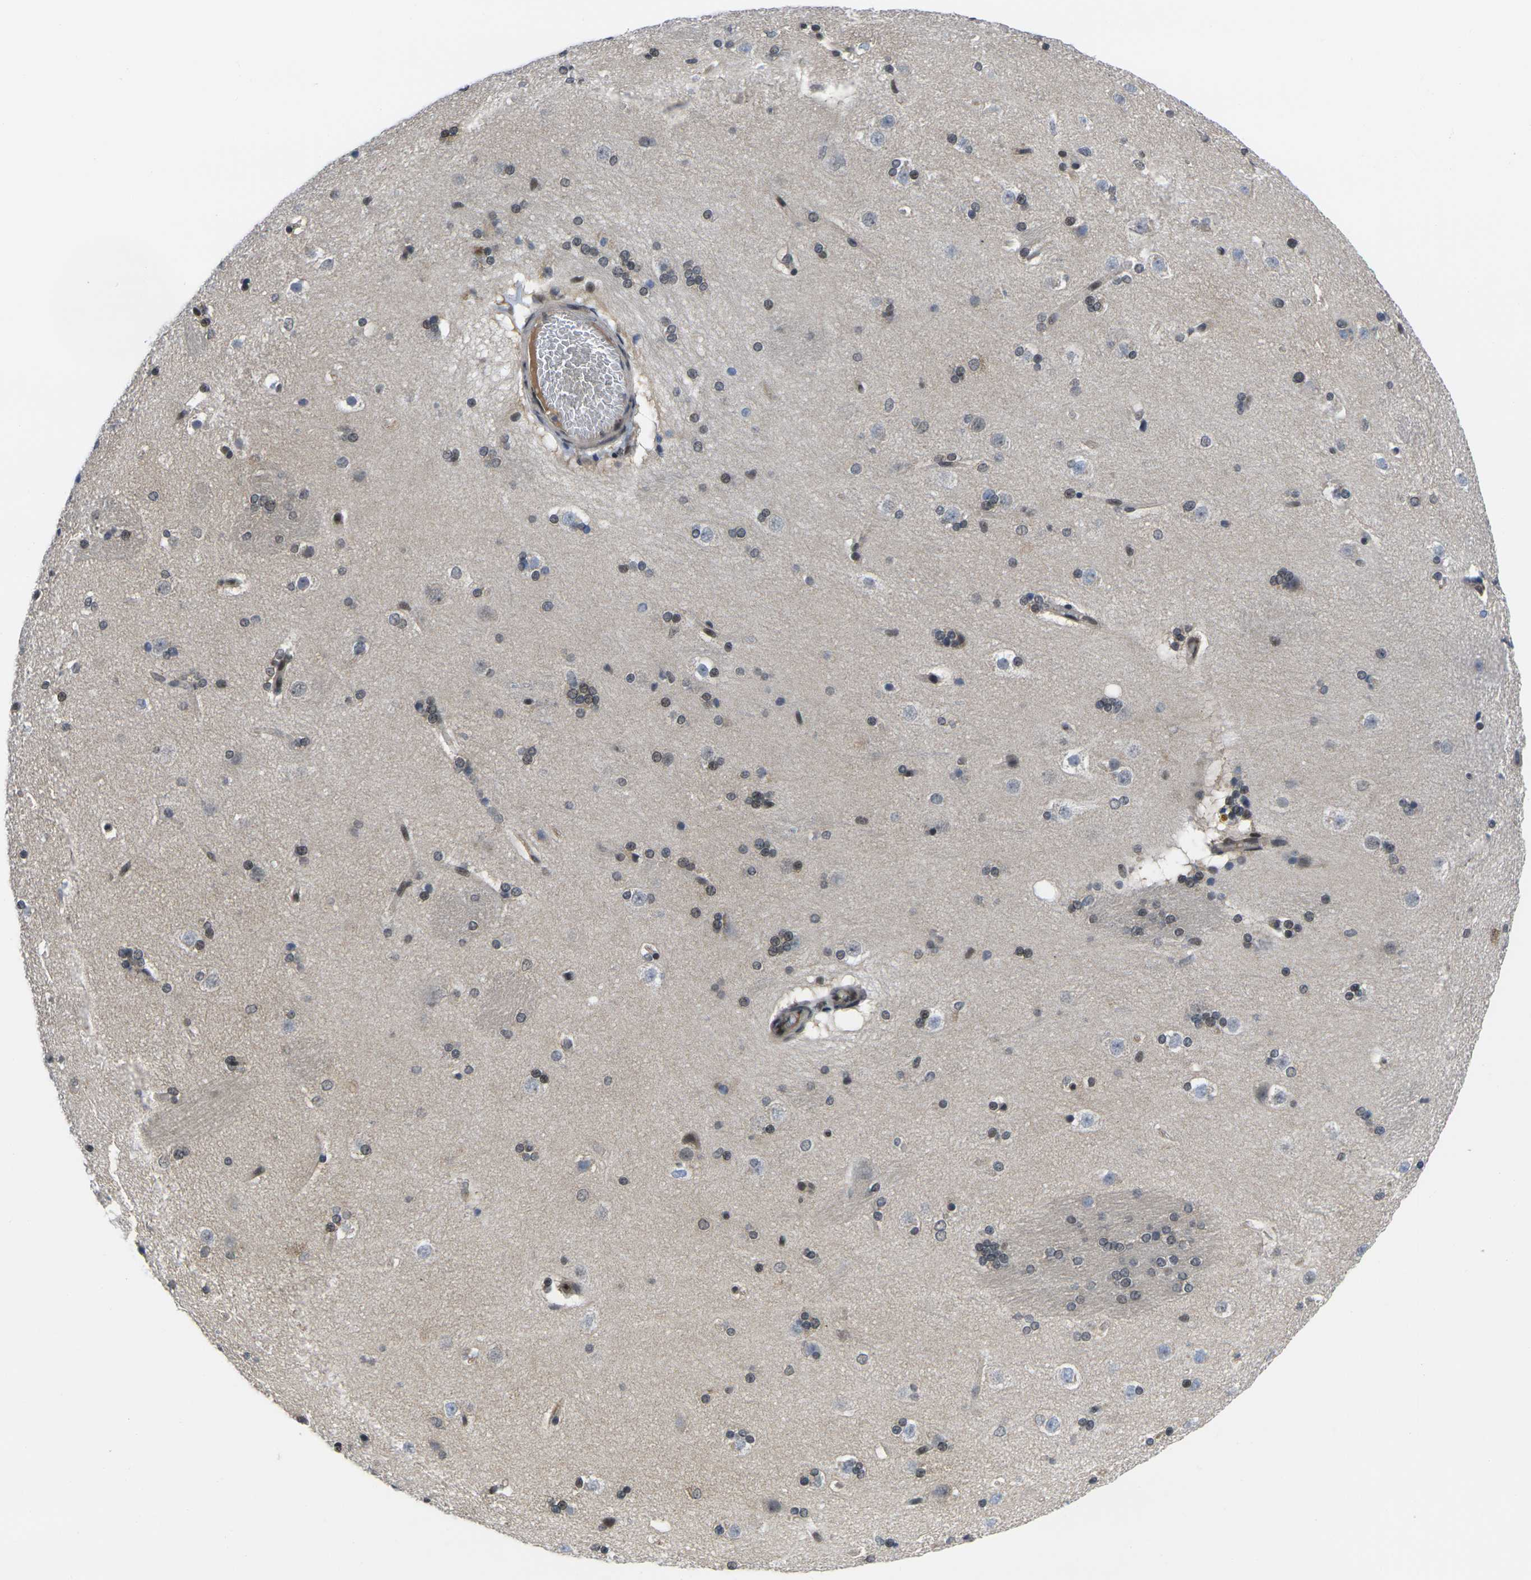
{"staining": {"intensity": "weak", "quantity": "25%-75%", "location": "nuclear"}, "tissue": "caudate", "cell_type": "Glial cells", "image_type": "normal", "snomed": [{"axis": "morphology", "description": "Normal tissue, NOS"}, {"axis": "topography", "description": "Lateral ventricle wall"}], "caption": "The histopathology image shows a brown stain indicating the presence of a protein in the nuclear of glial cells in caudate. The staining was performed using DAB (3,3'-diaminobenzidine), with brown indicating positive protein expression. Nuclei are stained blue with hematoxylin.", "gene": "RBM7", "patient": {"sex": "female", "age": 19}}